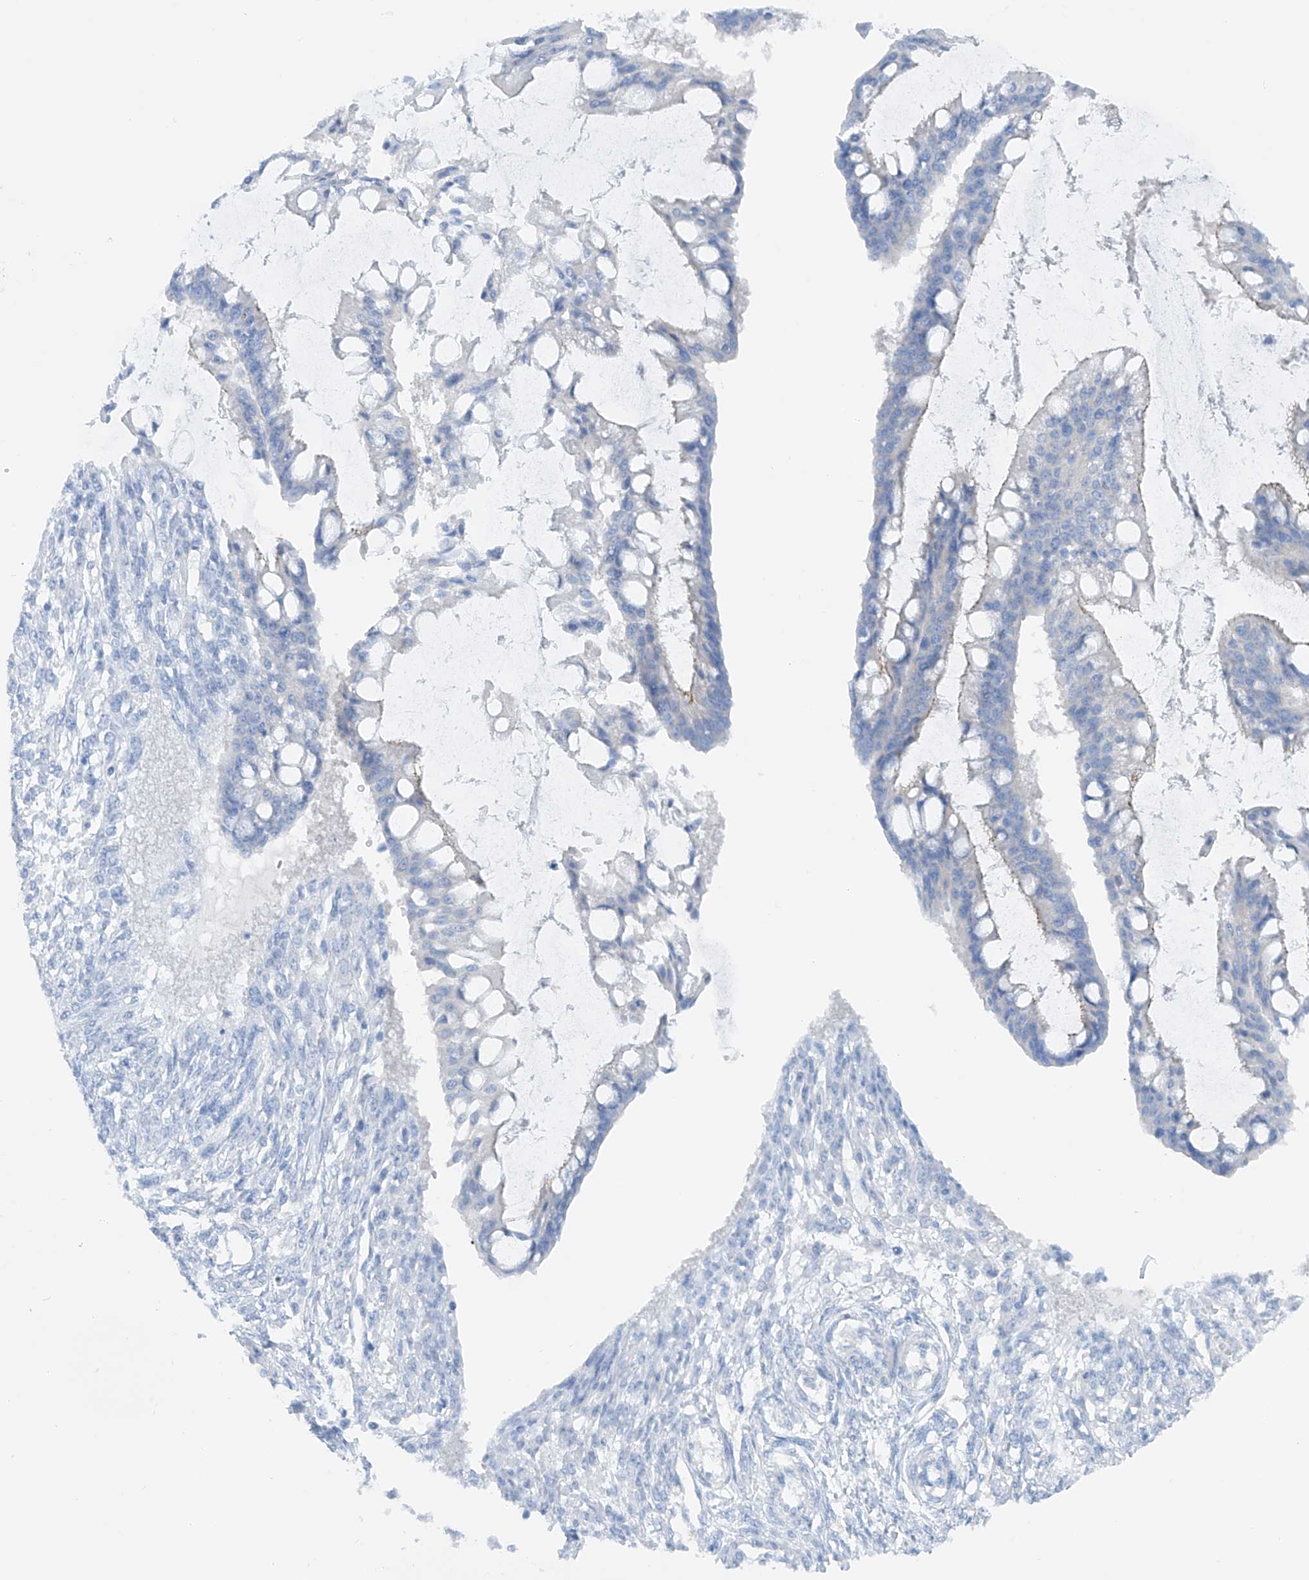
{"staining": {"intensity": "negative", "quantity": "none", "location": "none"}, "tissue": "ovarian cancer", "cell_type": "Tumor cells", "image_type": "cancer", "snomed": [{"axis": "morphology", "description": "Cystadenocarcinoma, mucinous, NOS"}, {"axis": "topography", "description": "Ovary"}], "caption": "This is an IHC image of human mucinous cystadenocarcinoma (ovarian). There is no staining in tumor cells.", "gene": "MAGI1", "patient": {"sex": "female", "age": 73}}